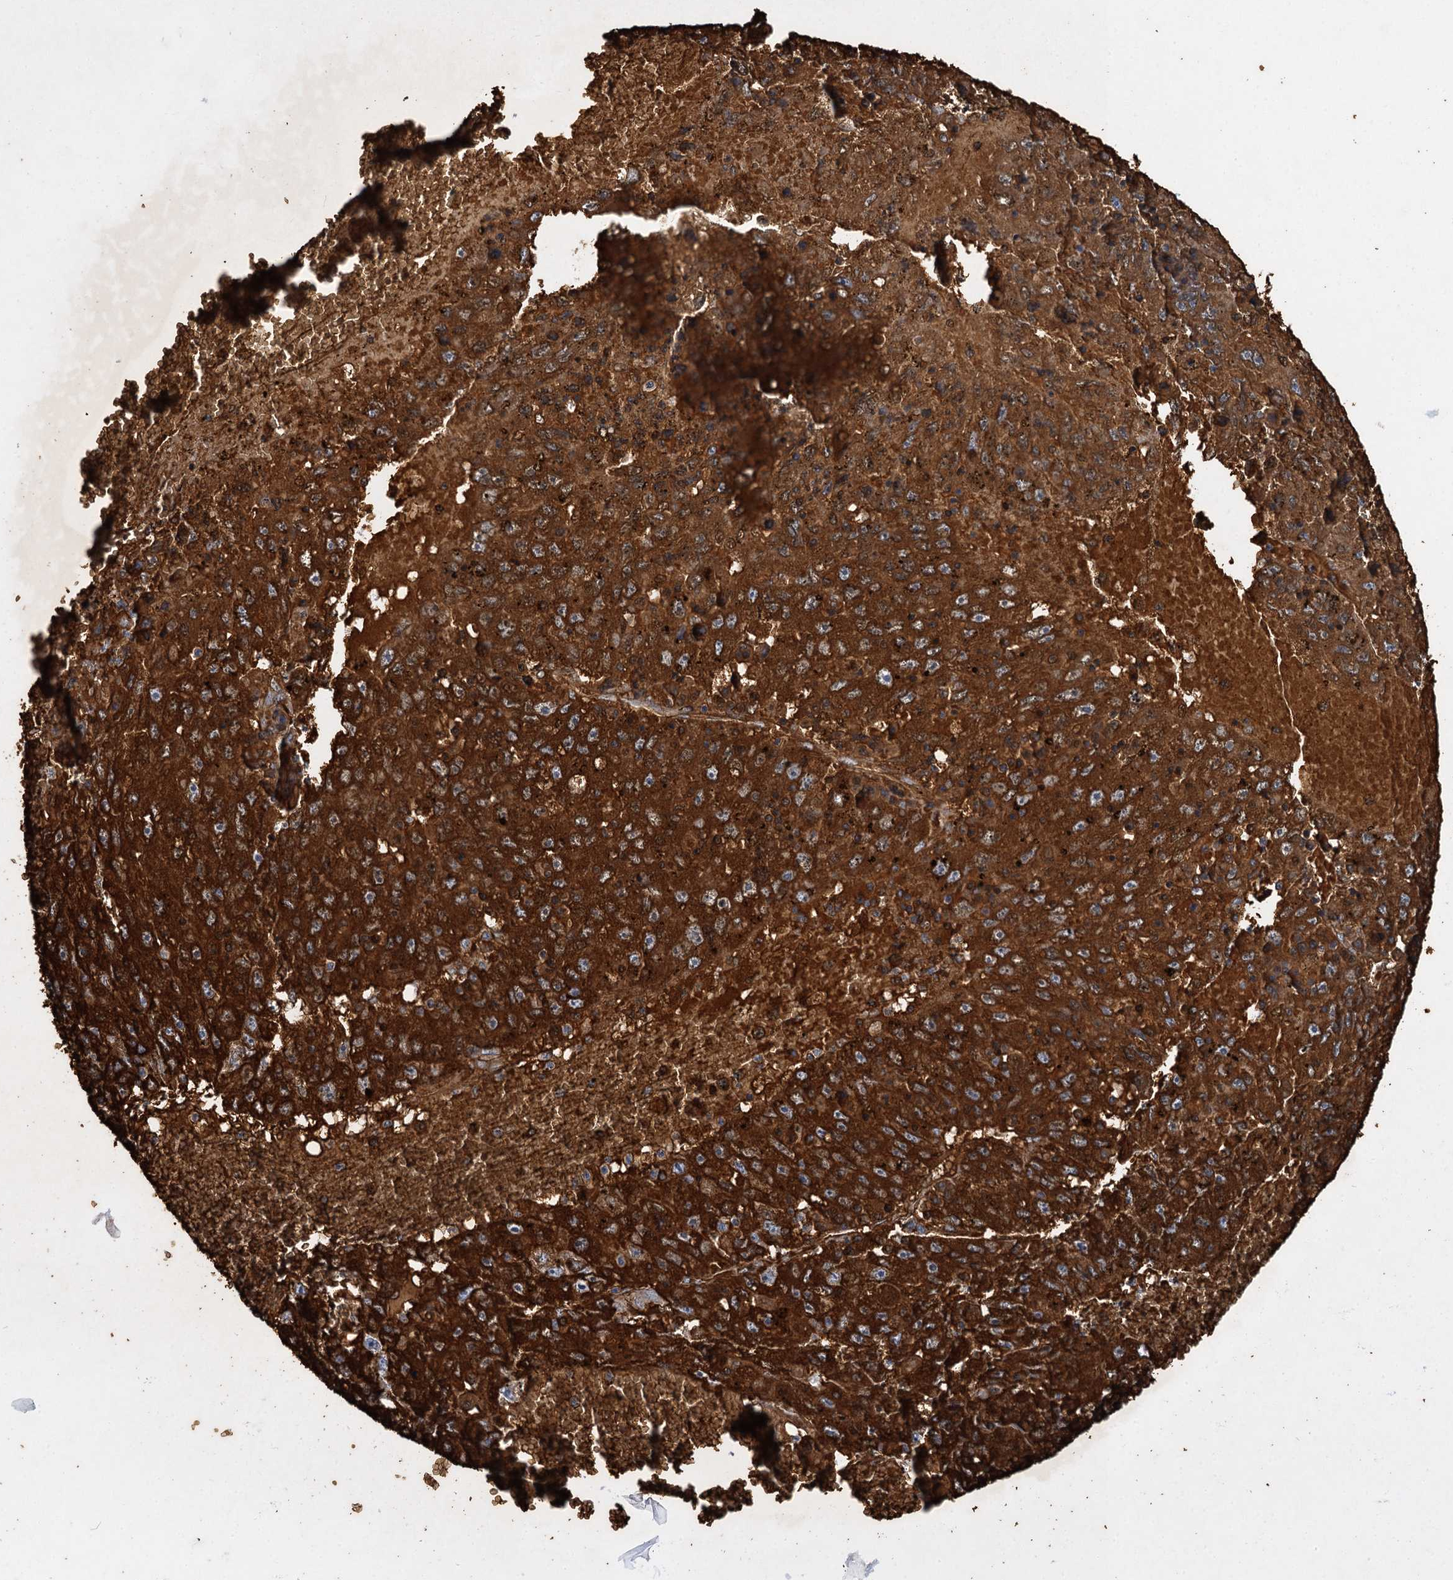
{"staining": {"intensity": "strong", "quantity": ">75%", "location": "cytoplasmic/membranous"}, "tissue": "liver cancer", "cell_type": "Tumor cells", "image_type": "cancer", "snomed": [{"axis": "morphology", "description": "Carcinoma, Hepatocellular, NOS"}, {"axis": "topography", "description": "Liver"}], "caption": "Liver cancer stained with a brown dye shows strong cytoplasmic/membranous positive staining in about >75% of tumor cells.", "gene": "BCS1L", "patient": {"sex": "male", "age": 49}}